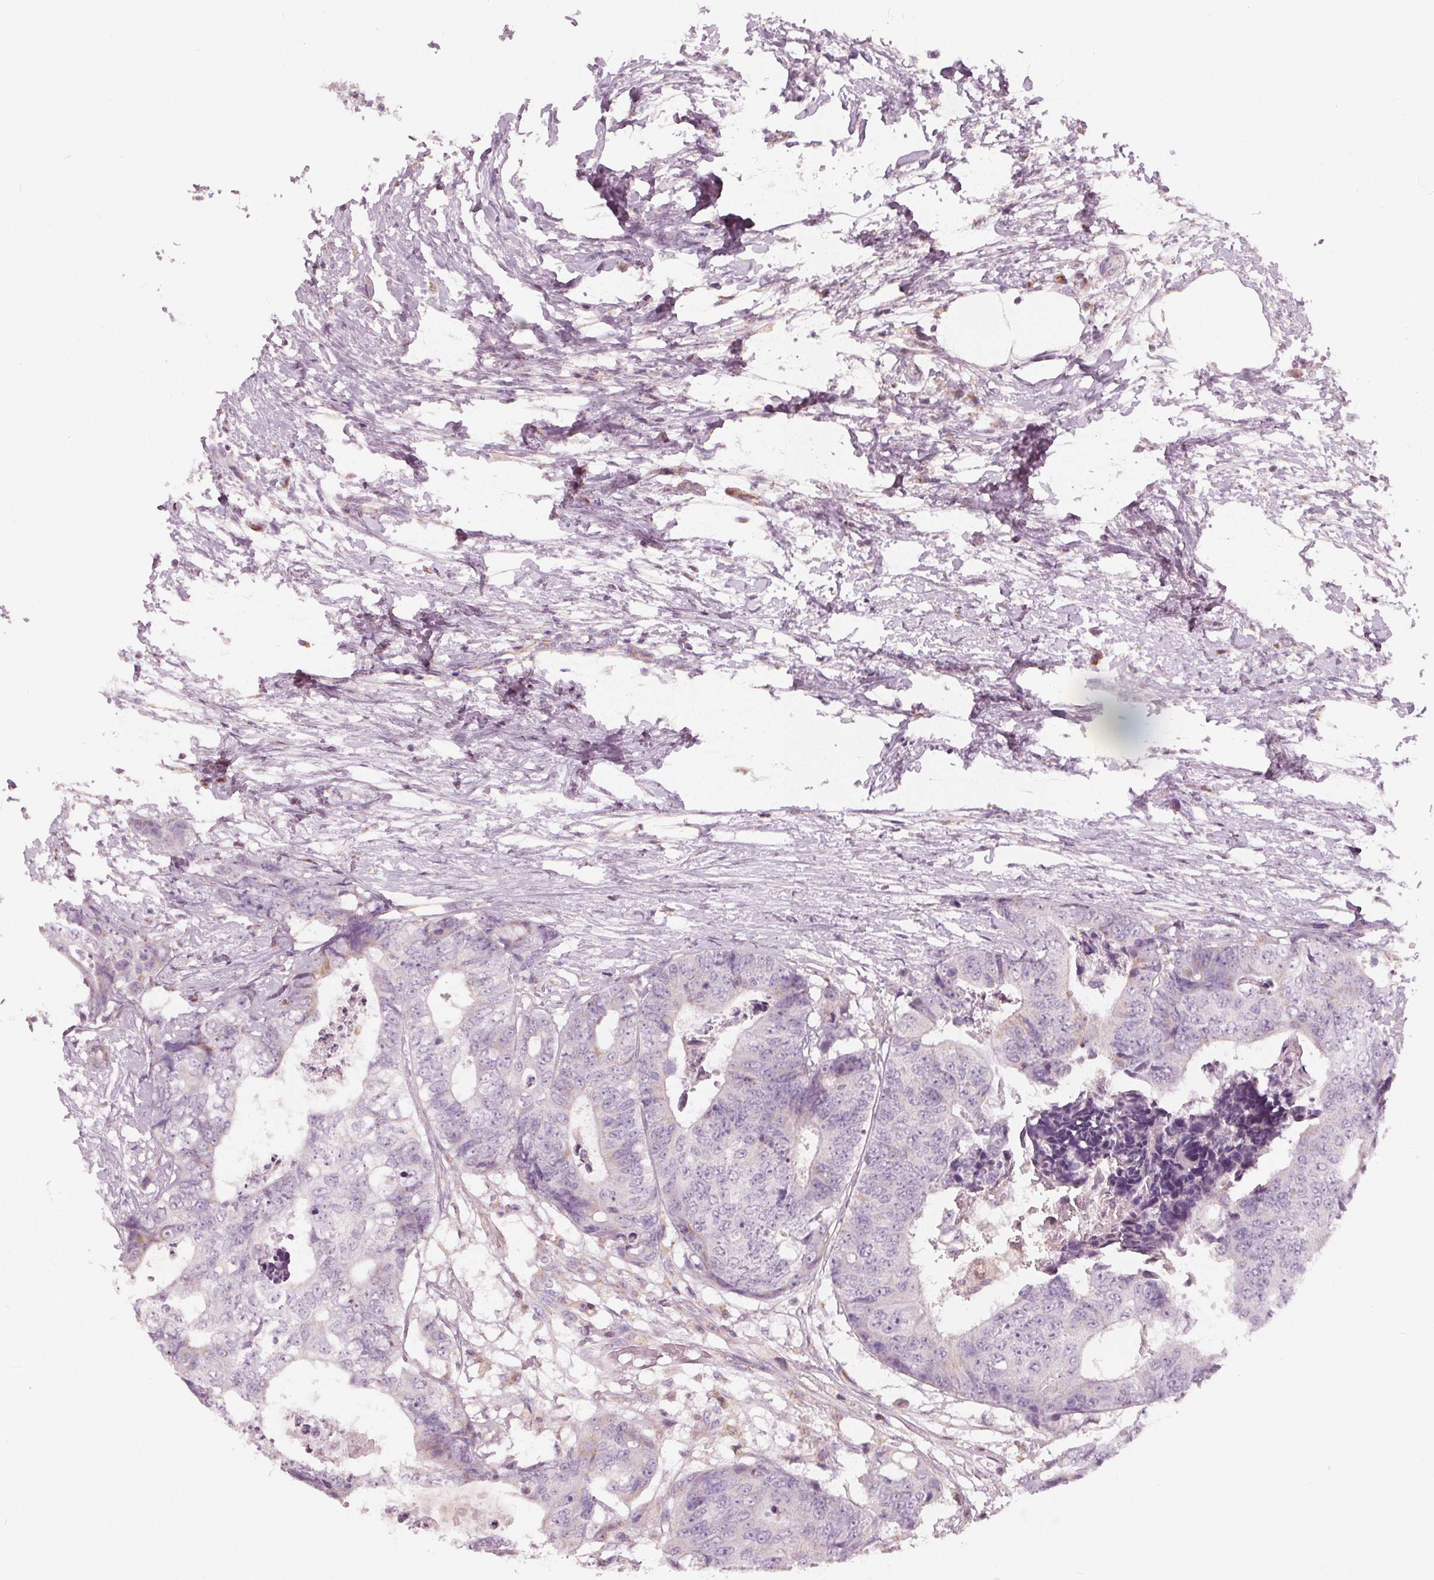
{"staining": {"intensity": "strong", "quantity": ">75%", "location": "cytoplasmic/membranous"}, "tissue": "colorectal cancer", "cell_type": "Tumor cells", "image_type": "cancer", "snomed": [{"axis": "morphology", "description": "Adenocarcinoma, NOS"}, {"axis": "topography", "description": "Colon"}], "caption": "This image shows colorectal cancer (adenocarcinoma) stained with immunohistochemistry (IHC) to label a protein in brown. The cytoplasmic/membranous of tumor cells show strong positivity for the protein. Nuclei are counter-stained blue.", "gene": "ECI2", "patient": {"sex": "female", "age": 48}}